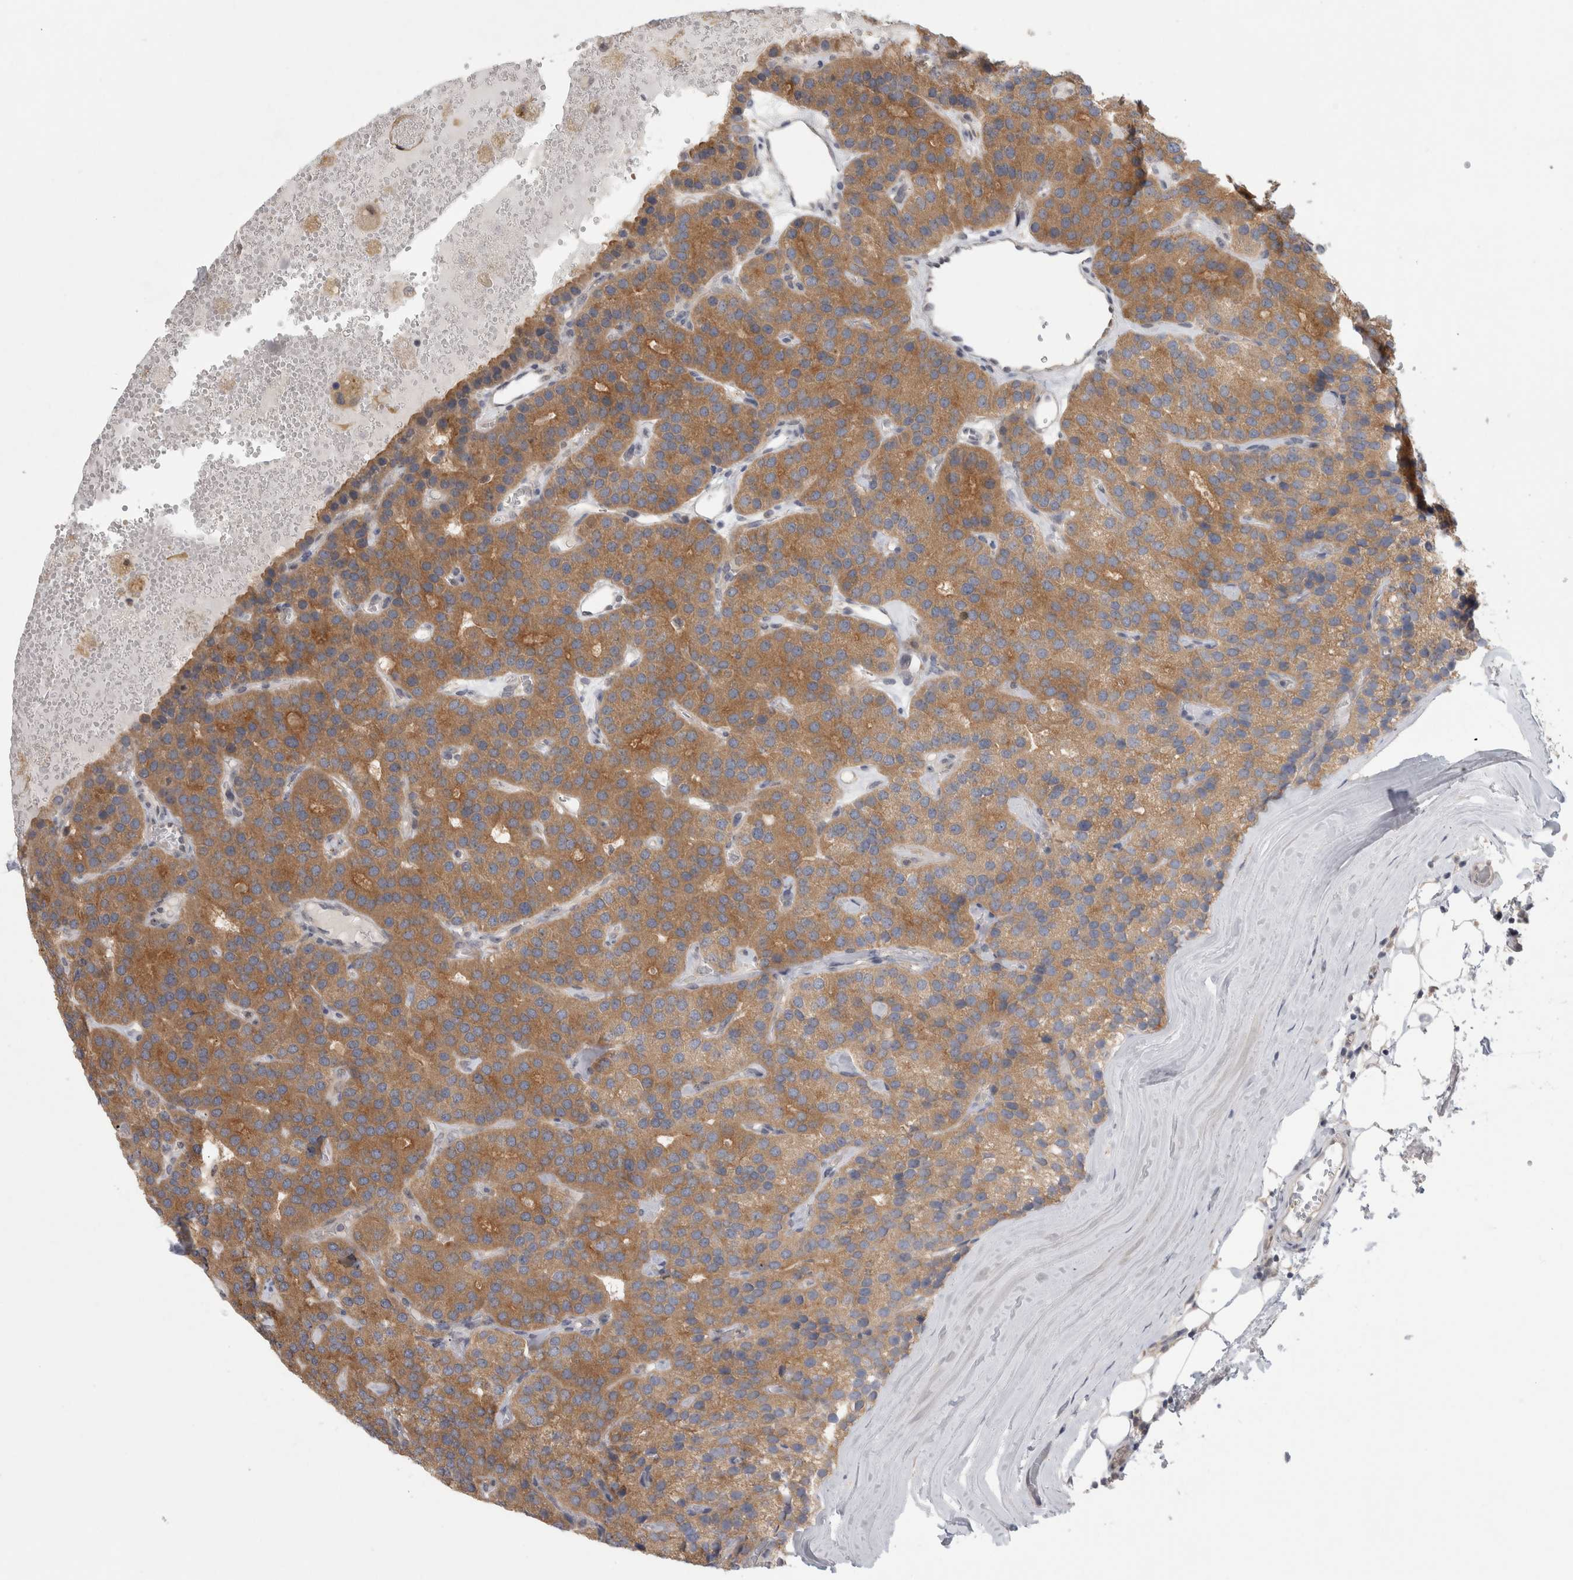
{"staining": {"intensity": "moderate", "quantity": "25%-75%", "location": "cytoplasmic/membranous"}, "tissue": "parathyroid gland", "cell_type": "Glandular cells", "image_type": "normal", "snomed": [{"axis": "morphology", "description": "Normal tissue, NOS"}, {"axis": "morphology", "description": "Adenoma, NOS"}, {"axis": "topography", "description": "Parathyroid gland"}], "caption": "IHC staining of normal parathyroid gland, which exhibits medium levels of moderate cytoplasmic/membranous expression in approximately 25%-75% of glandular cells indicating moderate cytoplasmic/membranous protein positivity. The staining was performed using DAB (brown) for protein detection and nuclei were counterstained in hematoxylin (blue).", "gene": "PIGP", "patient": {"sex": "female", "age": 86}}